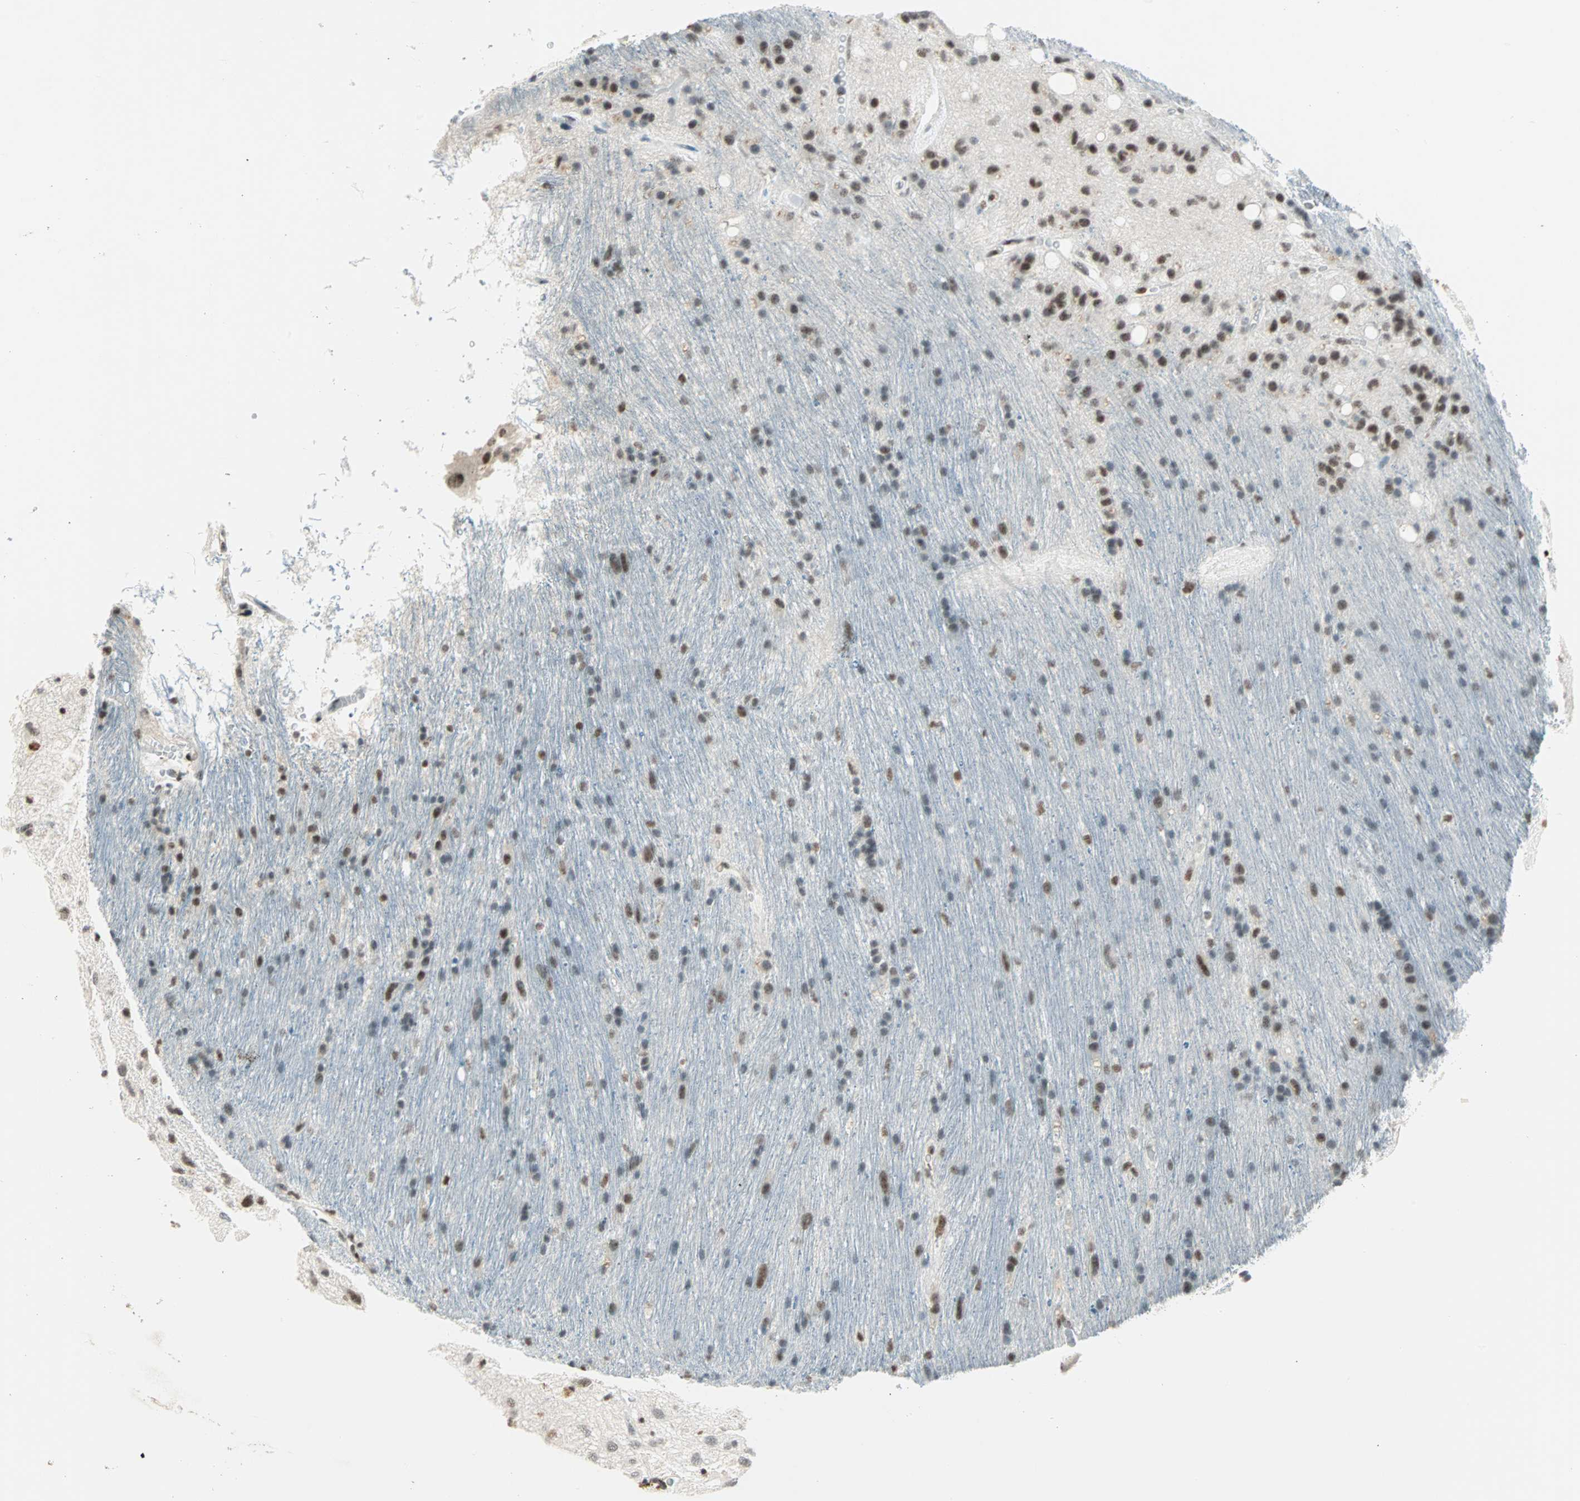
{"staining": {"intensity": "weak", "quantity": "25%-75%", "location": "nuclear"}, "tissue": "glioma", "cell_type": "Tumor cells", "image_type": "cancer", "snomed": [{"axis": "morphology", "description": "Glioma, malignant, Low grade"}, {"axis": "topography", "description": "Brain"}], "caption": "A high-resolution image shows immunohistochemistry (IHC) staining of glioma, which exhibits weak nuclear staining in approximately 25%-75% of tumor cells. Ihc stains the protein of interest in brown and the nuclei are stained blue.", "gene": "SIN3A", "patient": {"sex": "male", "age": 77}}